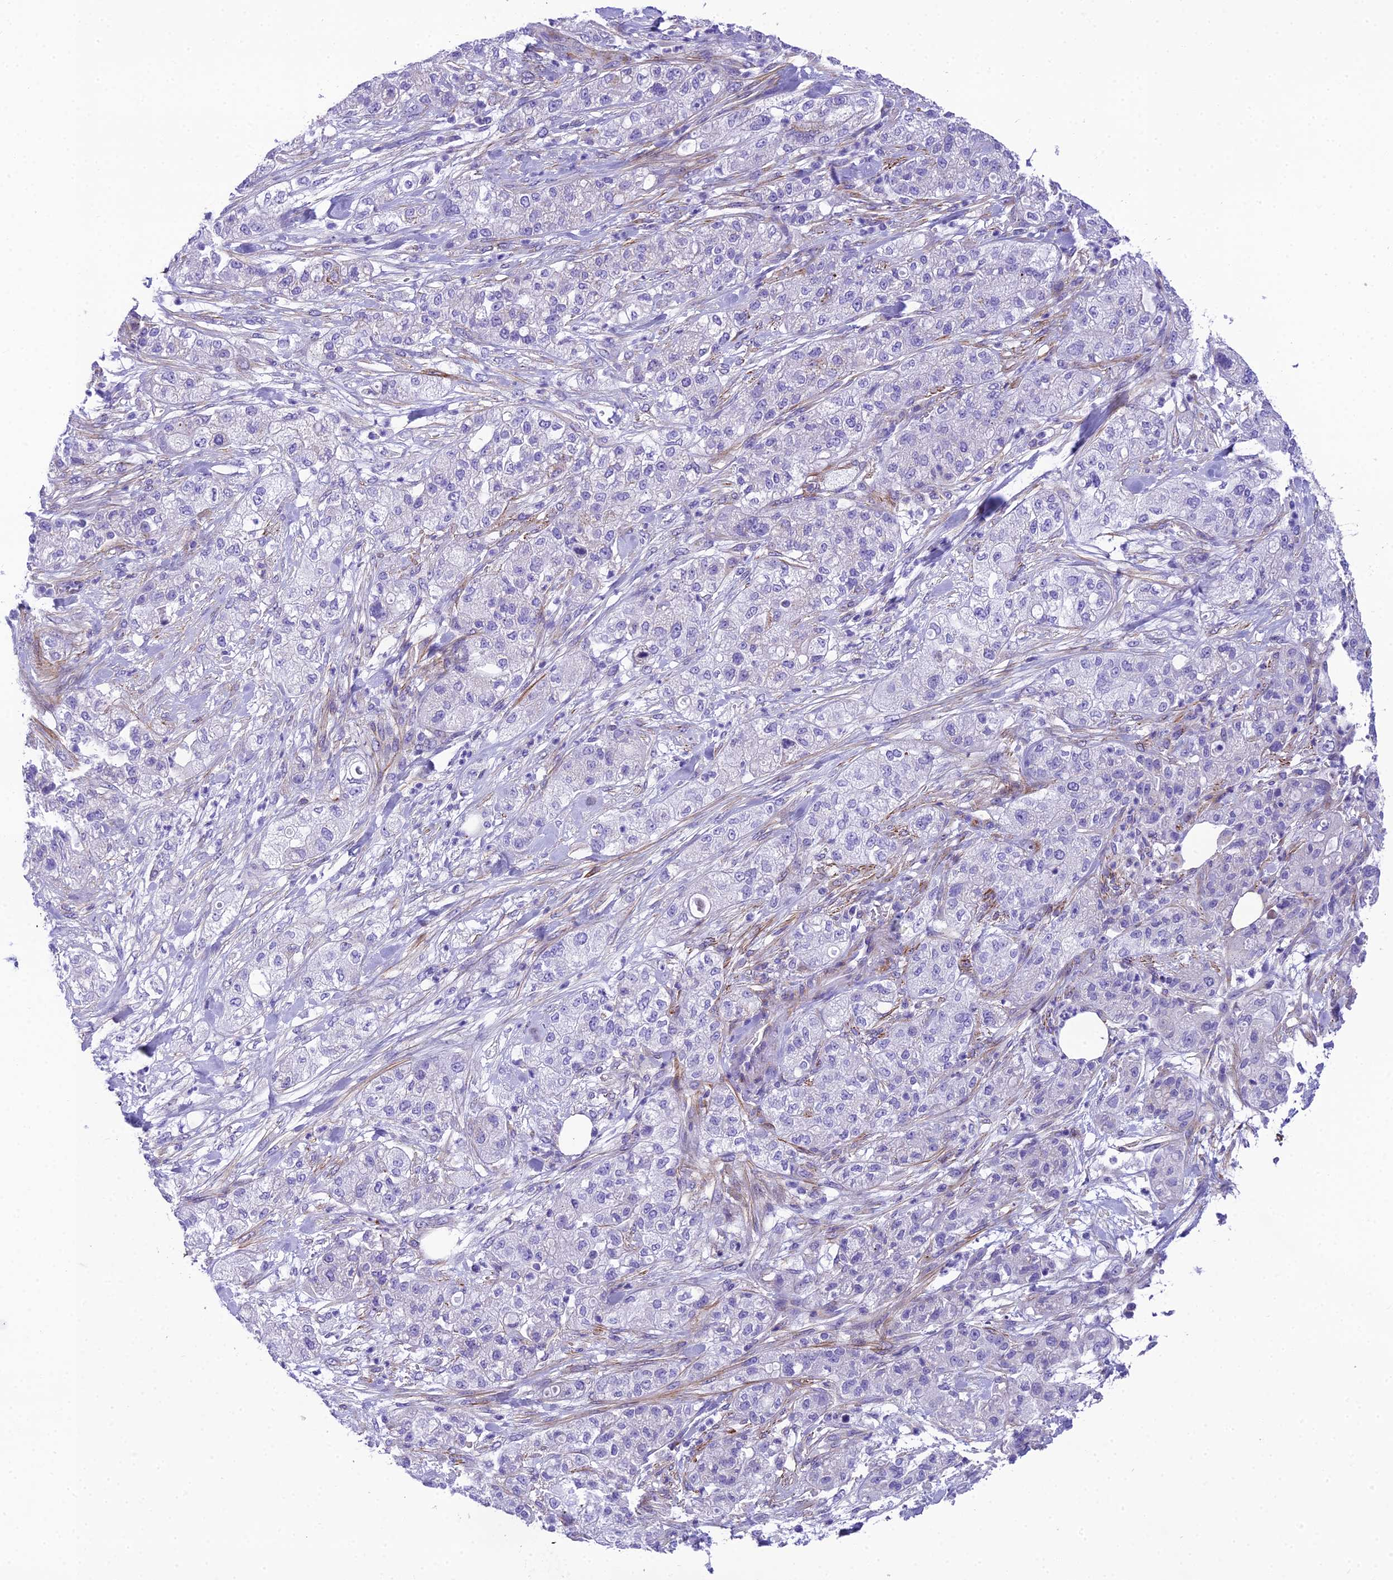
{"staining": {"intensity": "negative", "quantity": "none", "location": "none"}, "tissue": "pancreatic cancer", "cell_type": "Tumor cells", "image_type": "cancer", "snomed": [{"axis": "morphology", "description": "Adenocarcinoma, NOS"}, {"axis": "topography", "description": "Pancreas"}], "caption": "High power microscopy image of an immunohistochemistry image of pancreatic cancer (adenocarcinoma), revealing no significant expression in tumor cells.", "gene": "GFRA1", "patient": {"sex": "female", "age": 78}}